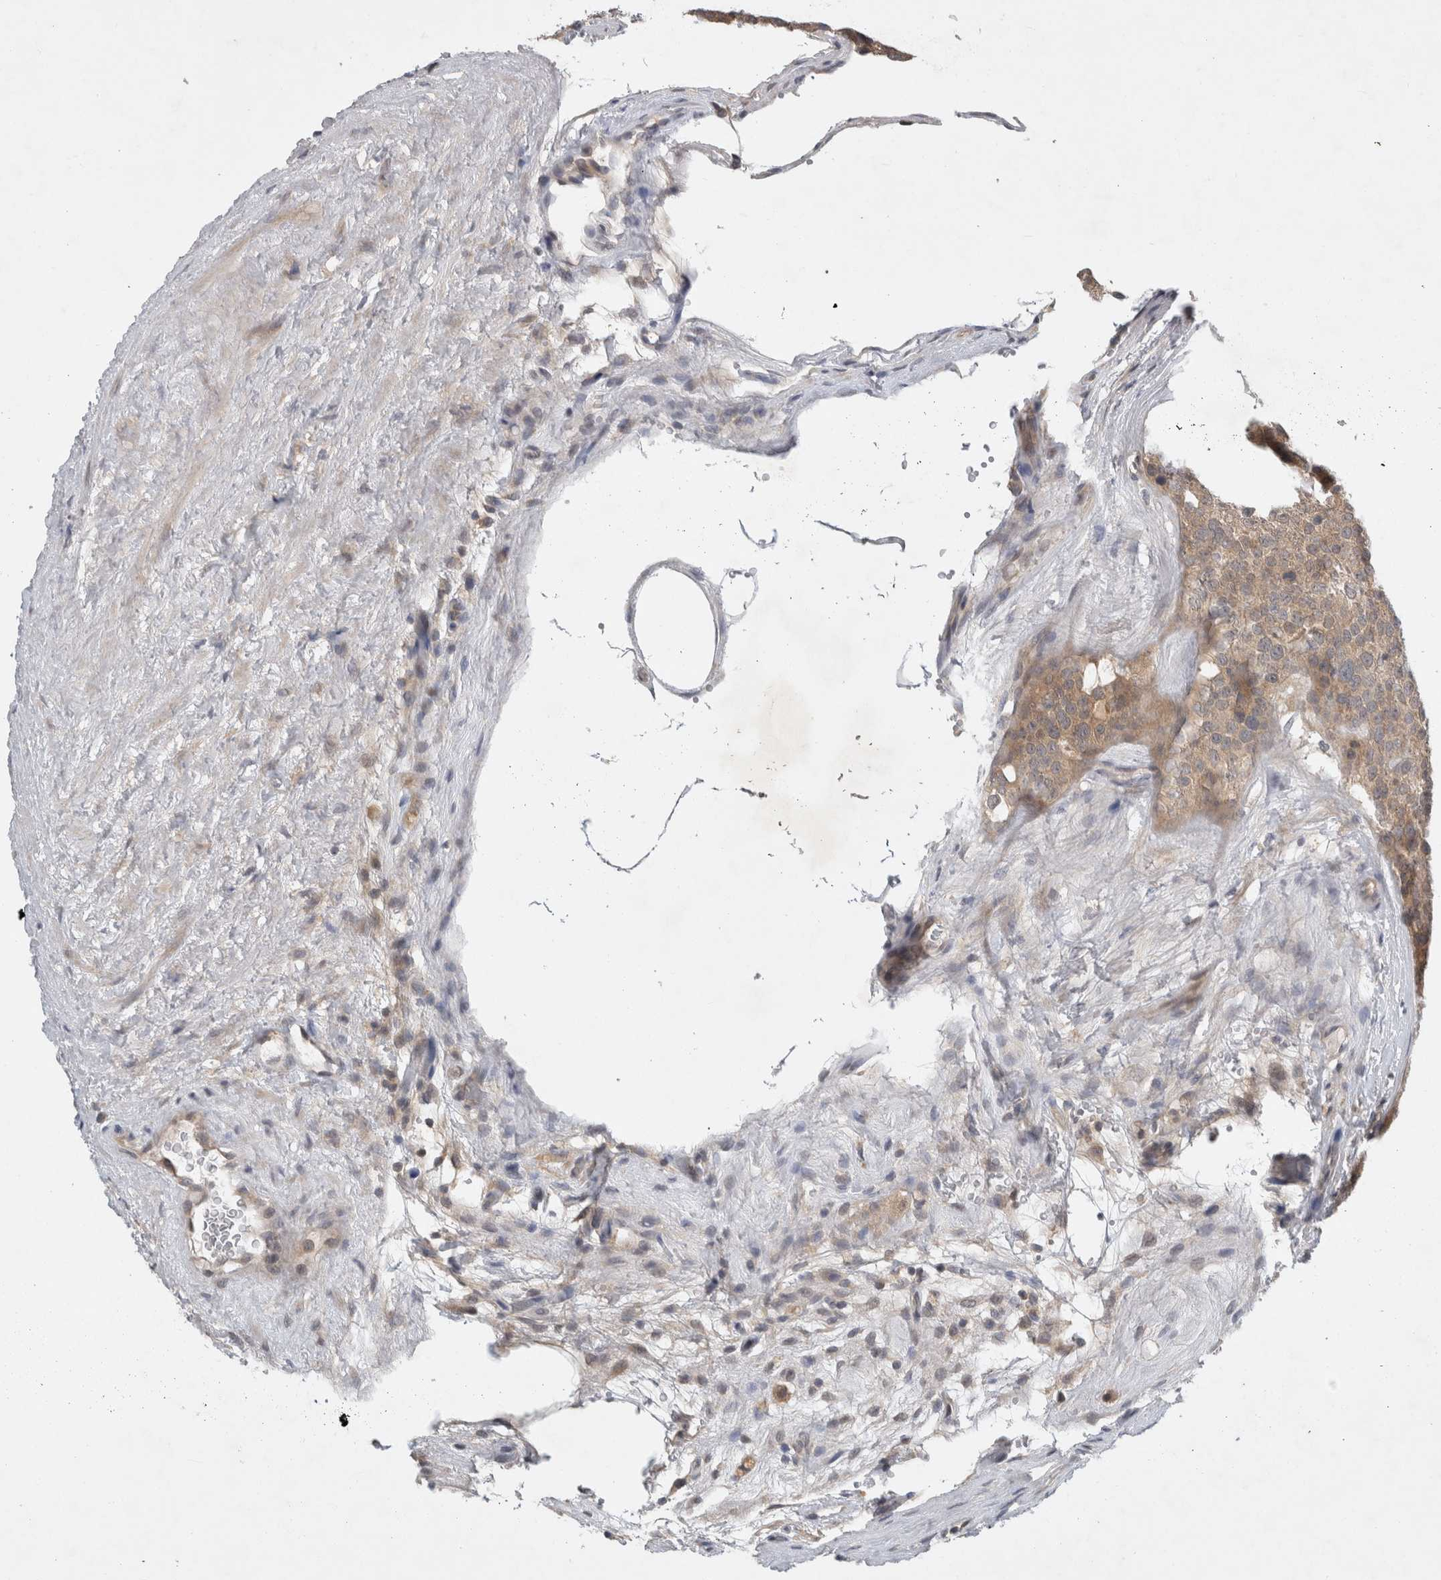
{"staining": {"intensity": "weak", "quantity": ">75%", "location": "cytoplasmic/membranous"}, "tissue": "testis cancer", "cell_type": "Tumor cells", "image_type": "cancer", "snomed": [{"axis": "morphology", "description": "Seminoma, NOS"}, {"axis": "topography", "description": "Testis"}], "caption": "The micrograph exhibits staining of testis seminoma, revealing weak cytoplasmic/membranous protein expression (brown color) within tumor cells.", "gene": "AASDHPPT", "patient": {"sex": "male", "age": 71}}